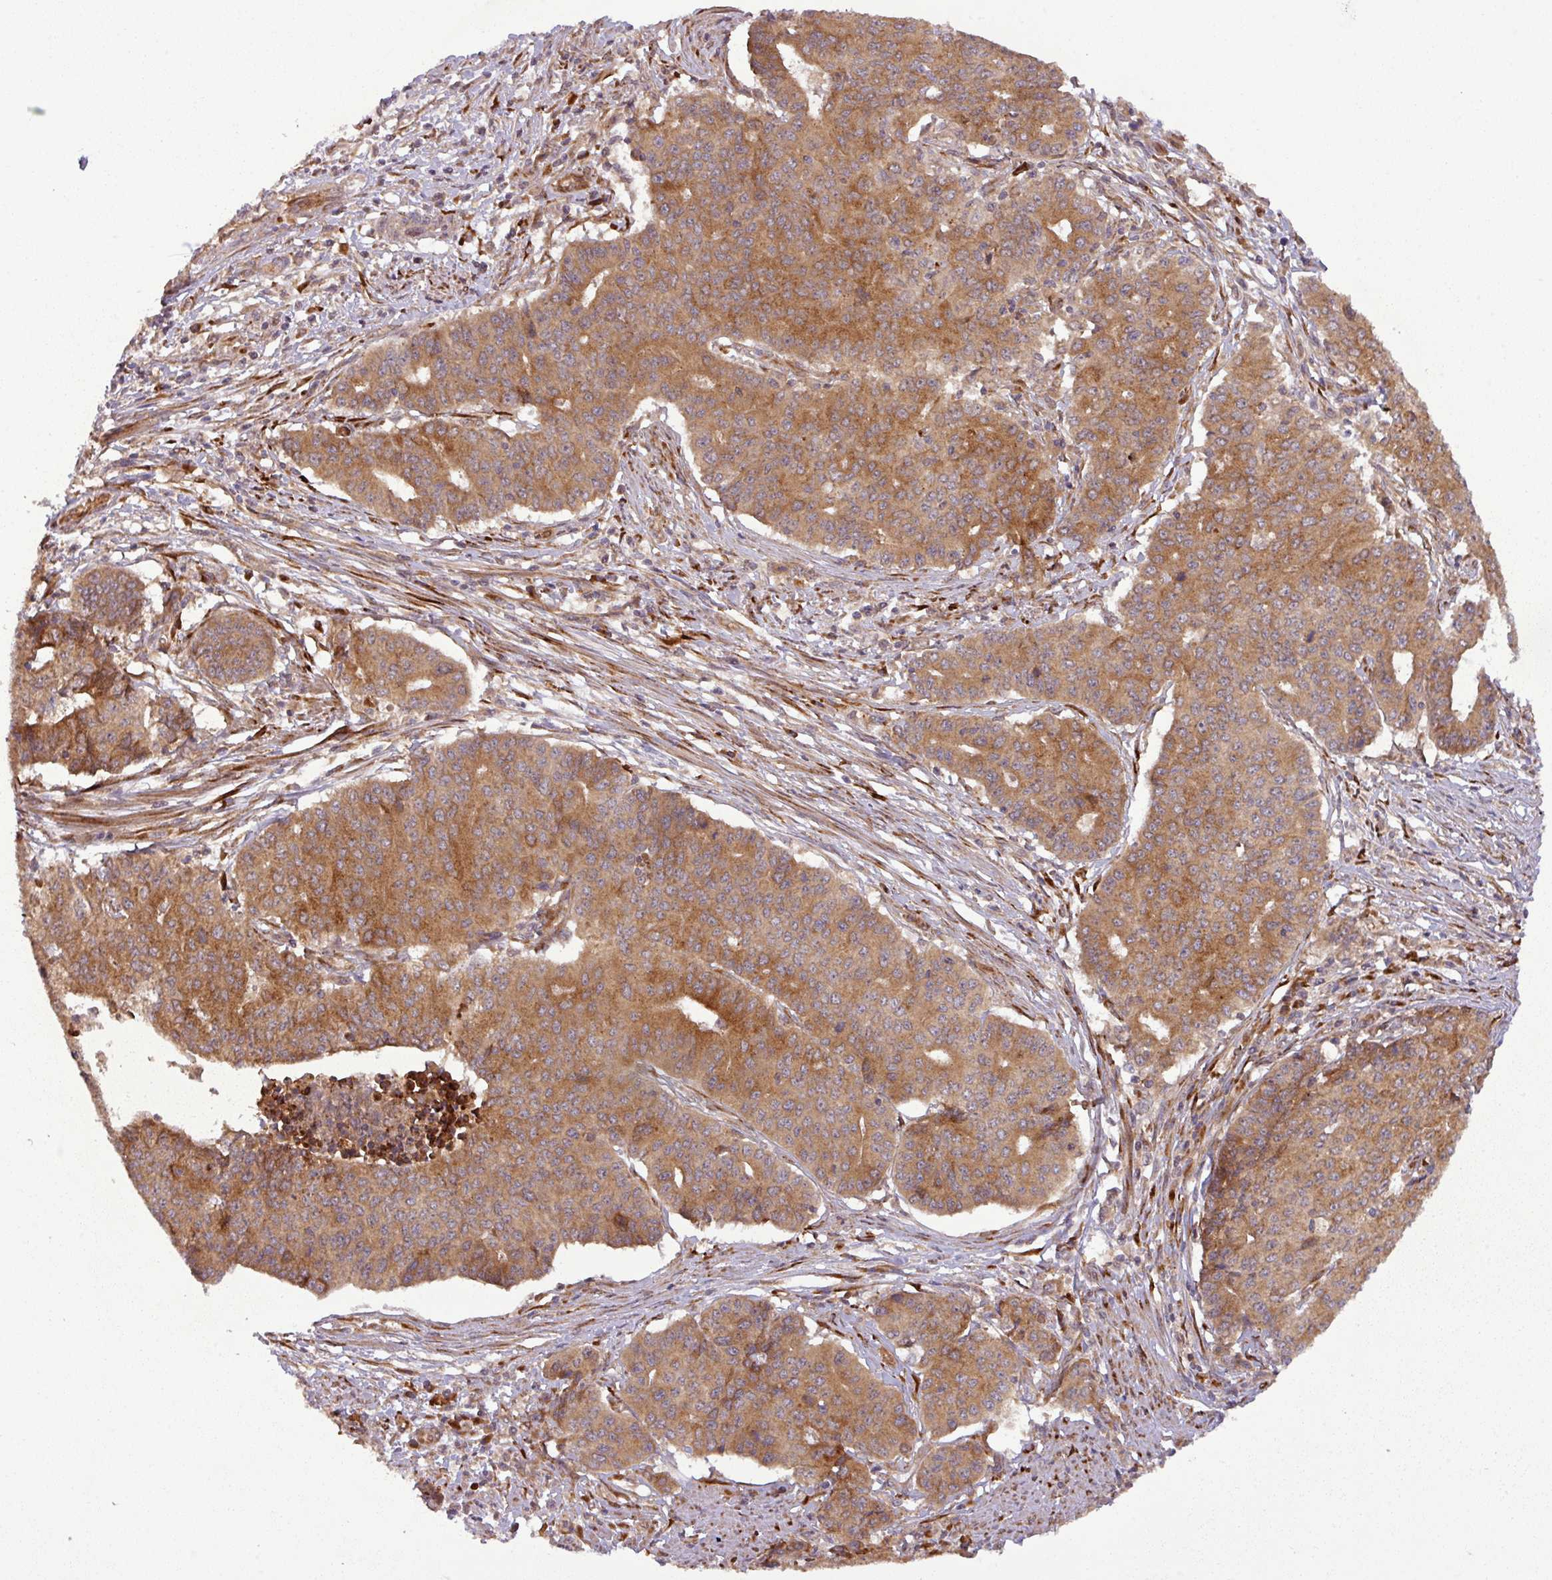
{"staining": {"intensity": "strong", "quantity": ">75%", "location": "cytoplasmic/membranous"}, "tissue": "endometrial cancer", "cell_type": "Tumor cells", "image_type": "cancer", "snomed": [{"axis": "morphology", "description": "Adenocarcinoma, NOS"}, {"axis": "topography", "description": "Endometrium"}], "caption": "This is a histology image of immunohistochemistry (IHC) staining of endometrial adenocarcinoma, which shows strong positivity in the cytoplasmic/membranous of tumor cells.", "gene": "ART1", "patient": {"sex": "female", "age": 59}}